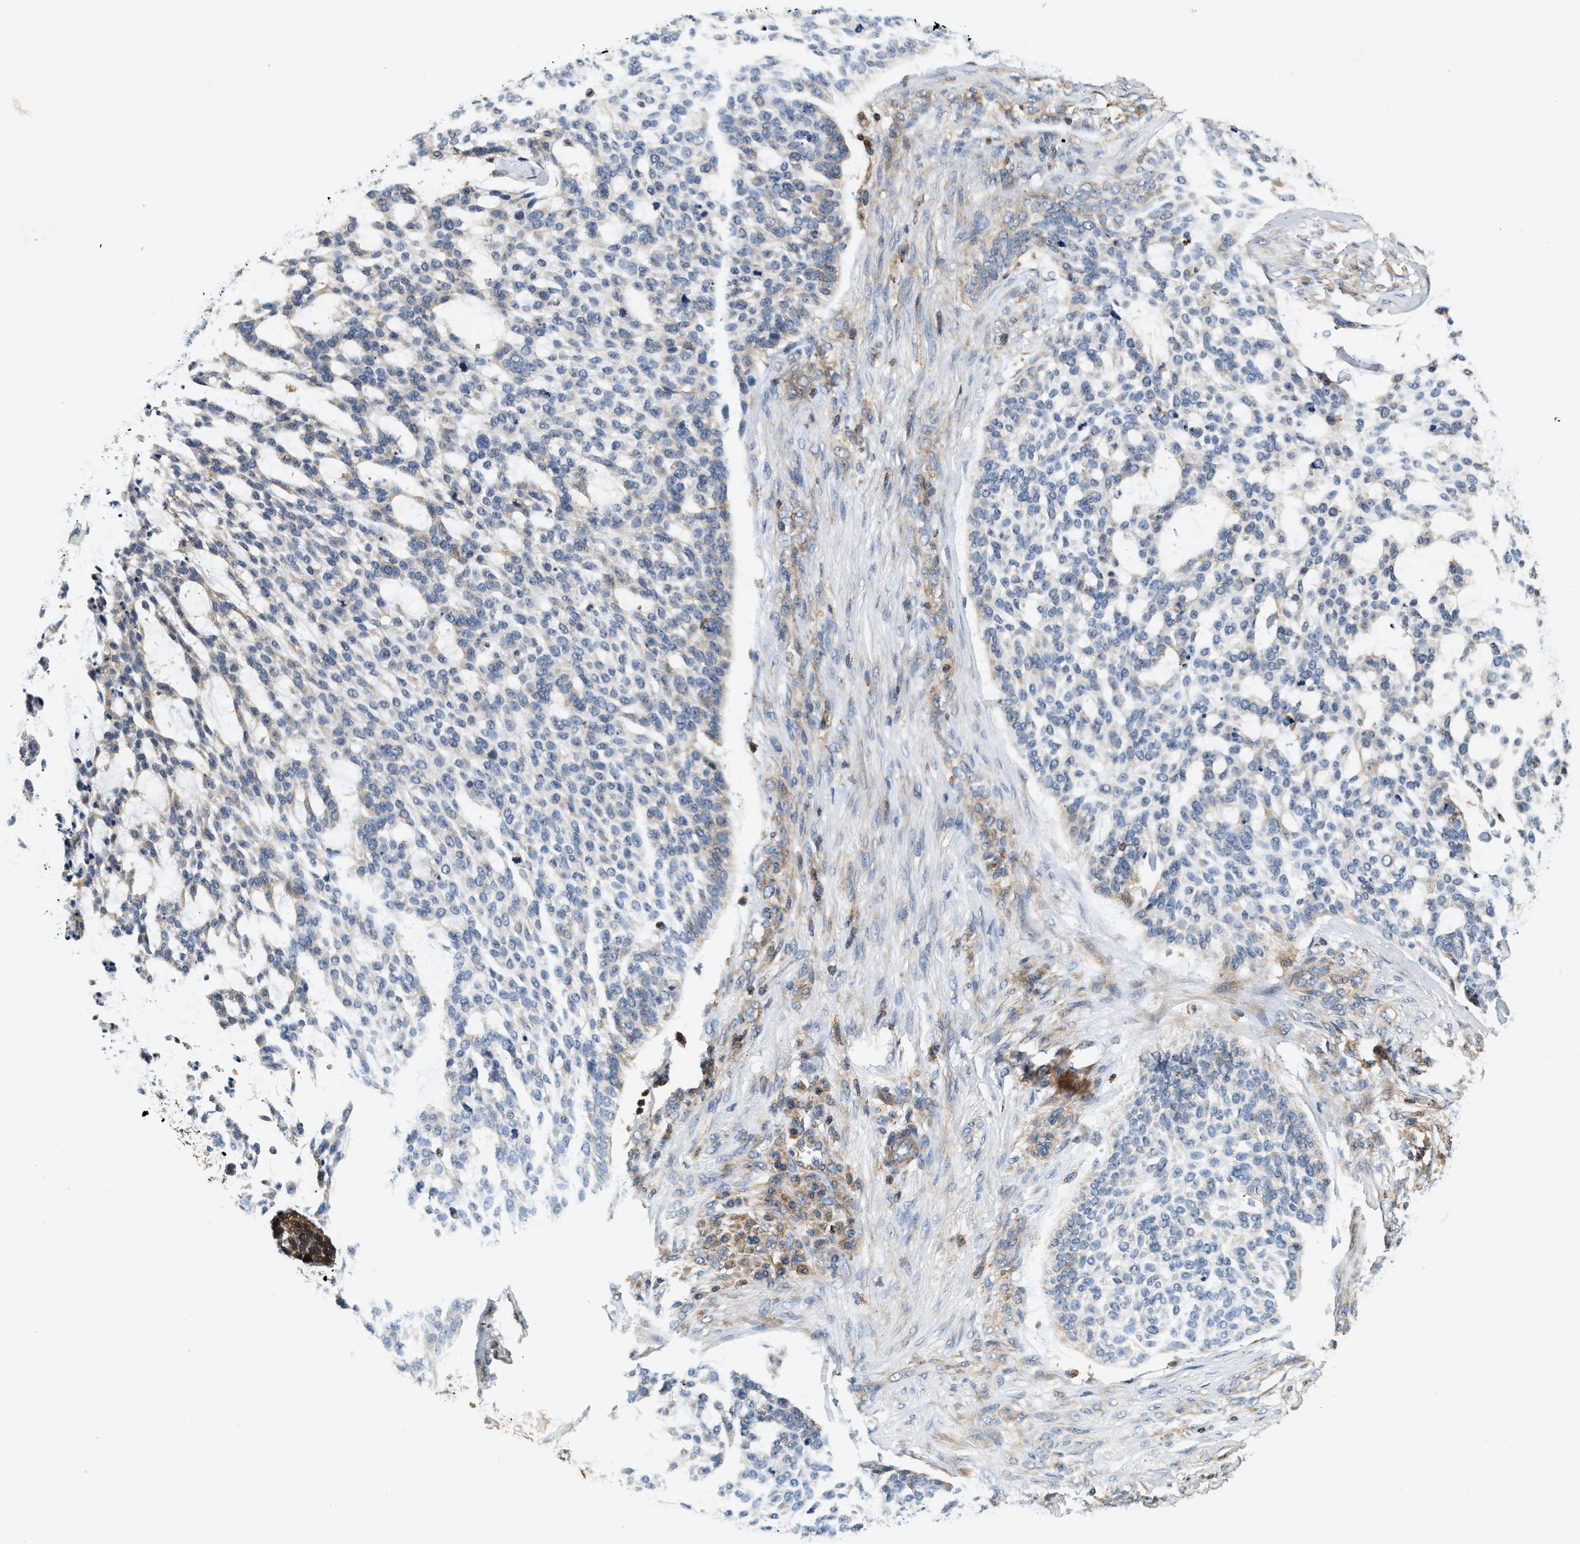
{"staining": {"intensity": "negative", "quantity": "none", "location": "none"}, "tissue": "skin cancer", "cell_type": "Tumor cells", "image_type": "cancer", "snomed": [{"axis": "morphology", "description": "Basal cell carcinoma"}, {"axis": "topography", "description": "Skin"}], "caption": "Immunohistochemistry micrograph of neoplastic tissue: human skin basal cell carcinoma stained with DAB (3,3'-diaminobenzidine) exhibits no significant protein expression in tumor cells.", "gene": "SAMD9", "patient": {"sex": "female", "age": 64}}